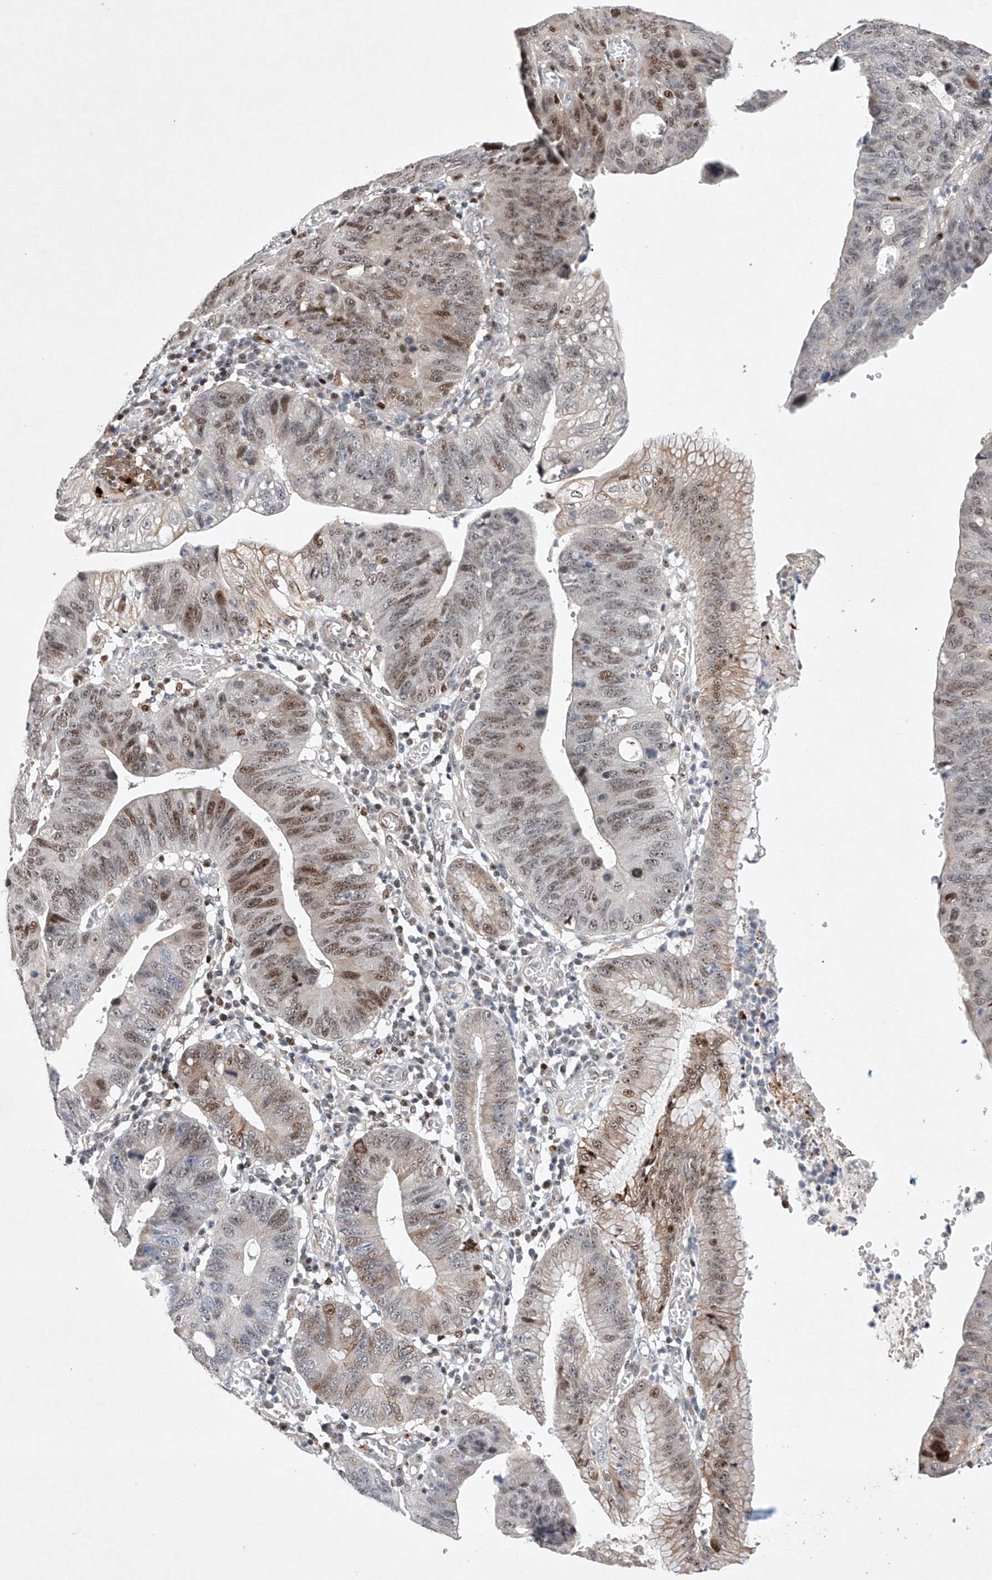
{"staining": {"intensity": "moderate", "quantity": "25%-75%", "location": "cytoplasmic/membranous,nuclear"}, "tissue": "stomach cancer", "cell_type": "Tumor cells", "image_type": "cancer", "snomed": [{"axis": "morphology", "description": "Adenocarcinoma, NOS"}, {"axis": "topography", "description": "Stomach"}], "caption": "Immunohistochemical staining of stomach cancer (adenocarcinoma) demonstrates medium levels of moderate cytoplasmic/membranous and nuclear positivity in approximately 25%-75% of tumor cells.", "gene": "AFG1L", "patient": {"sex": "male", "age": 59}}